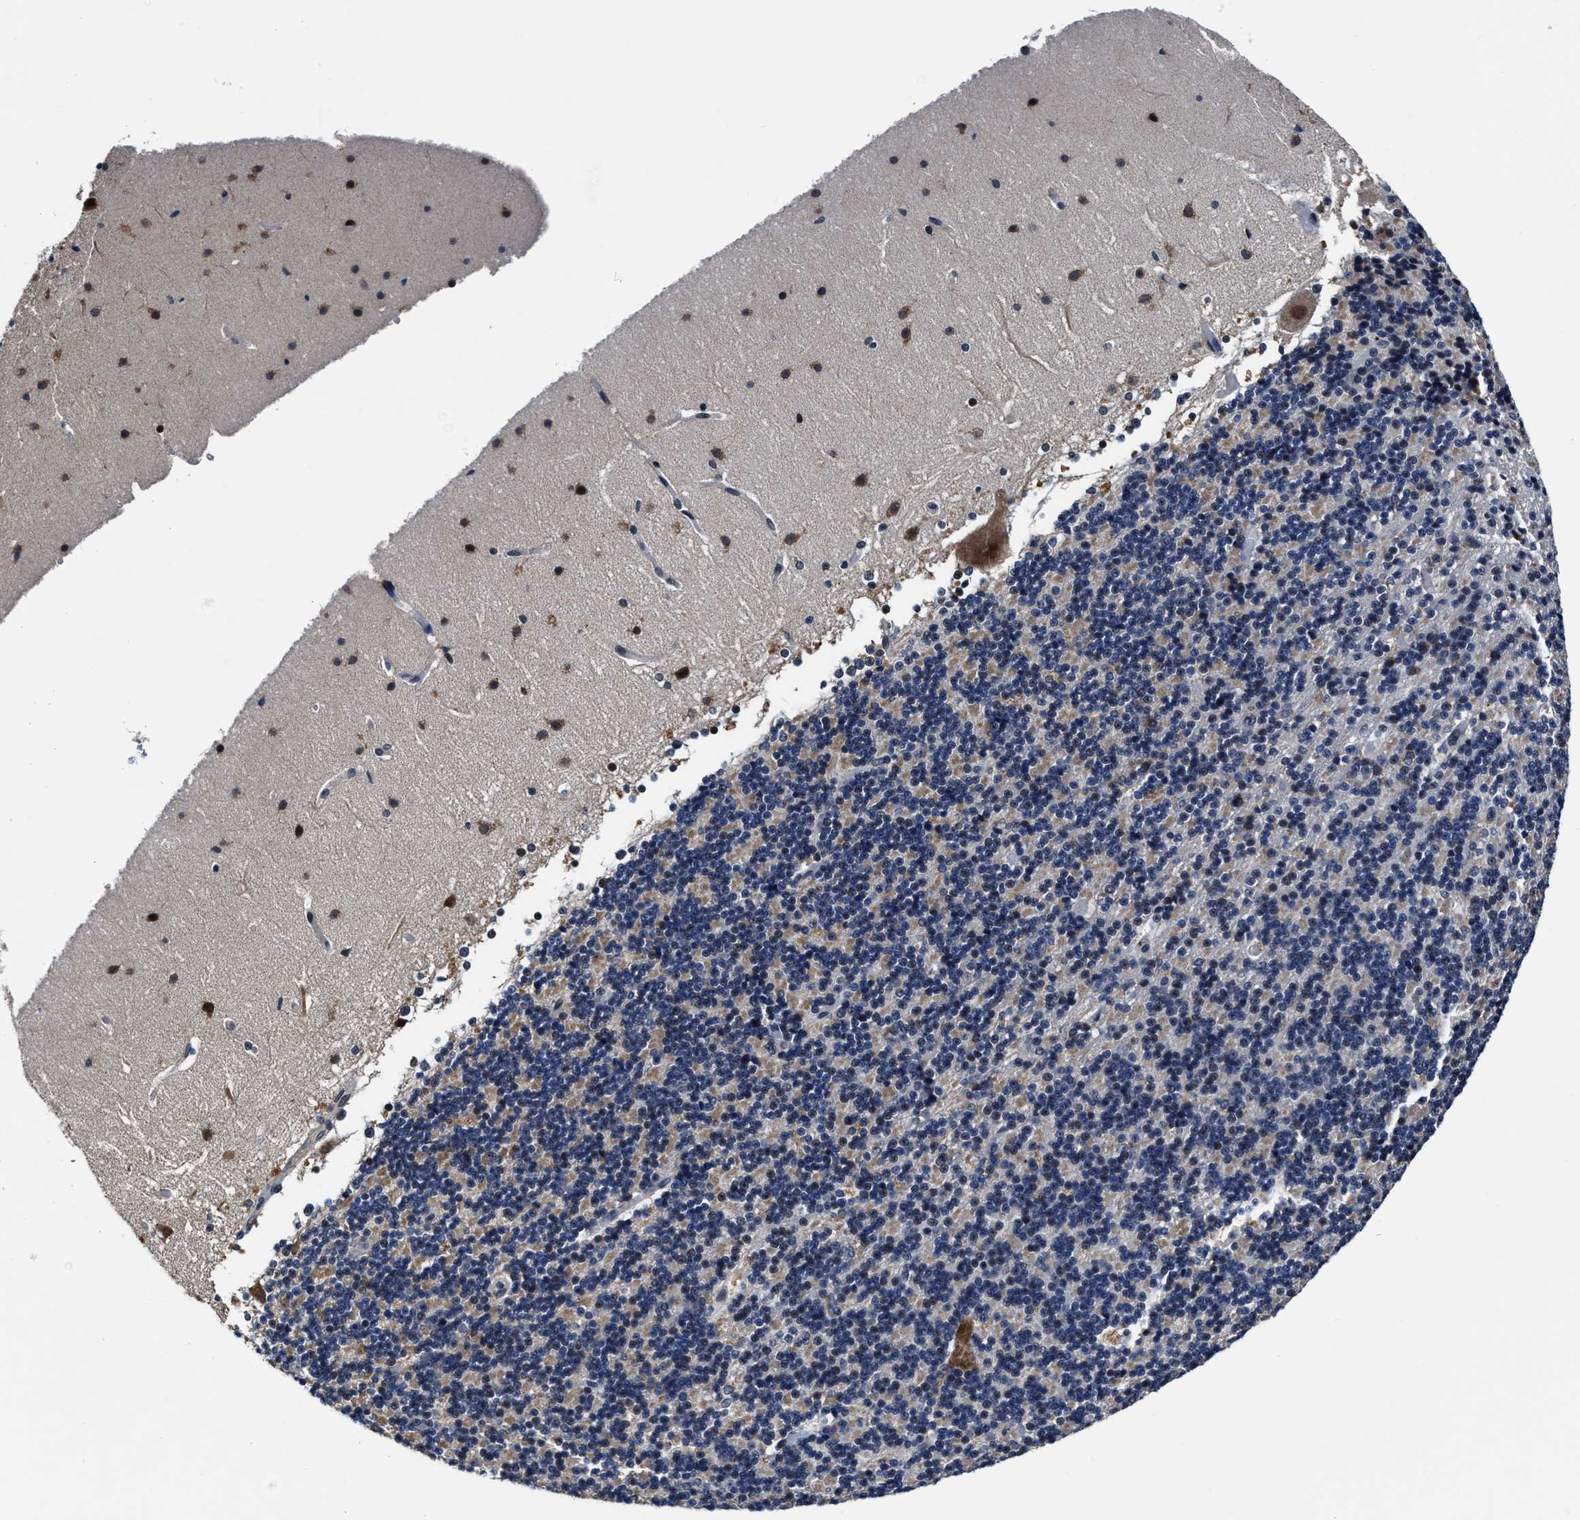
{"staining": {"intensity": "weak", "quantity": "<25%", "location": "cytoplasmic/membranous"}, "tissue": "cerebellum", "cell_type": "Cells in granular layer", "image_type": "normal", "snomed": [{"axis": "morphology", "description": "Normal tissue, NOS"}, {"axis": "topography", "description": "Cerebellum"}], "caption": "This is an IHC histopathology image of unremarkable human cerebellum. There is no positivity in cells in granular layer.", "gene": "TMEM53", "patient": {"sex": "female", "age": 19}}